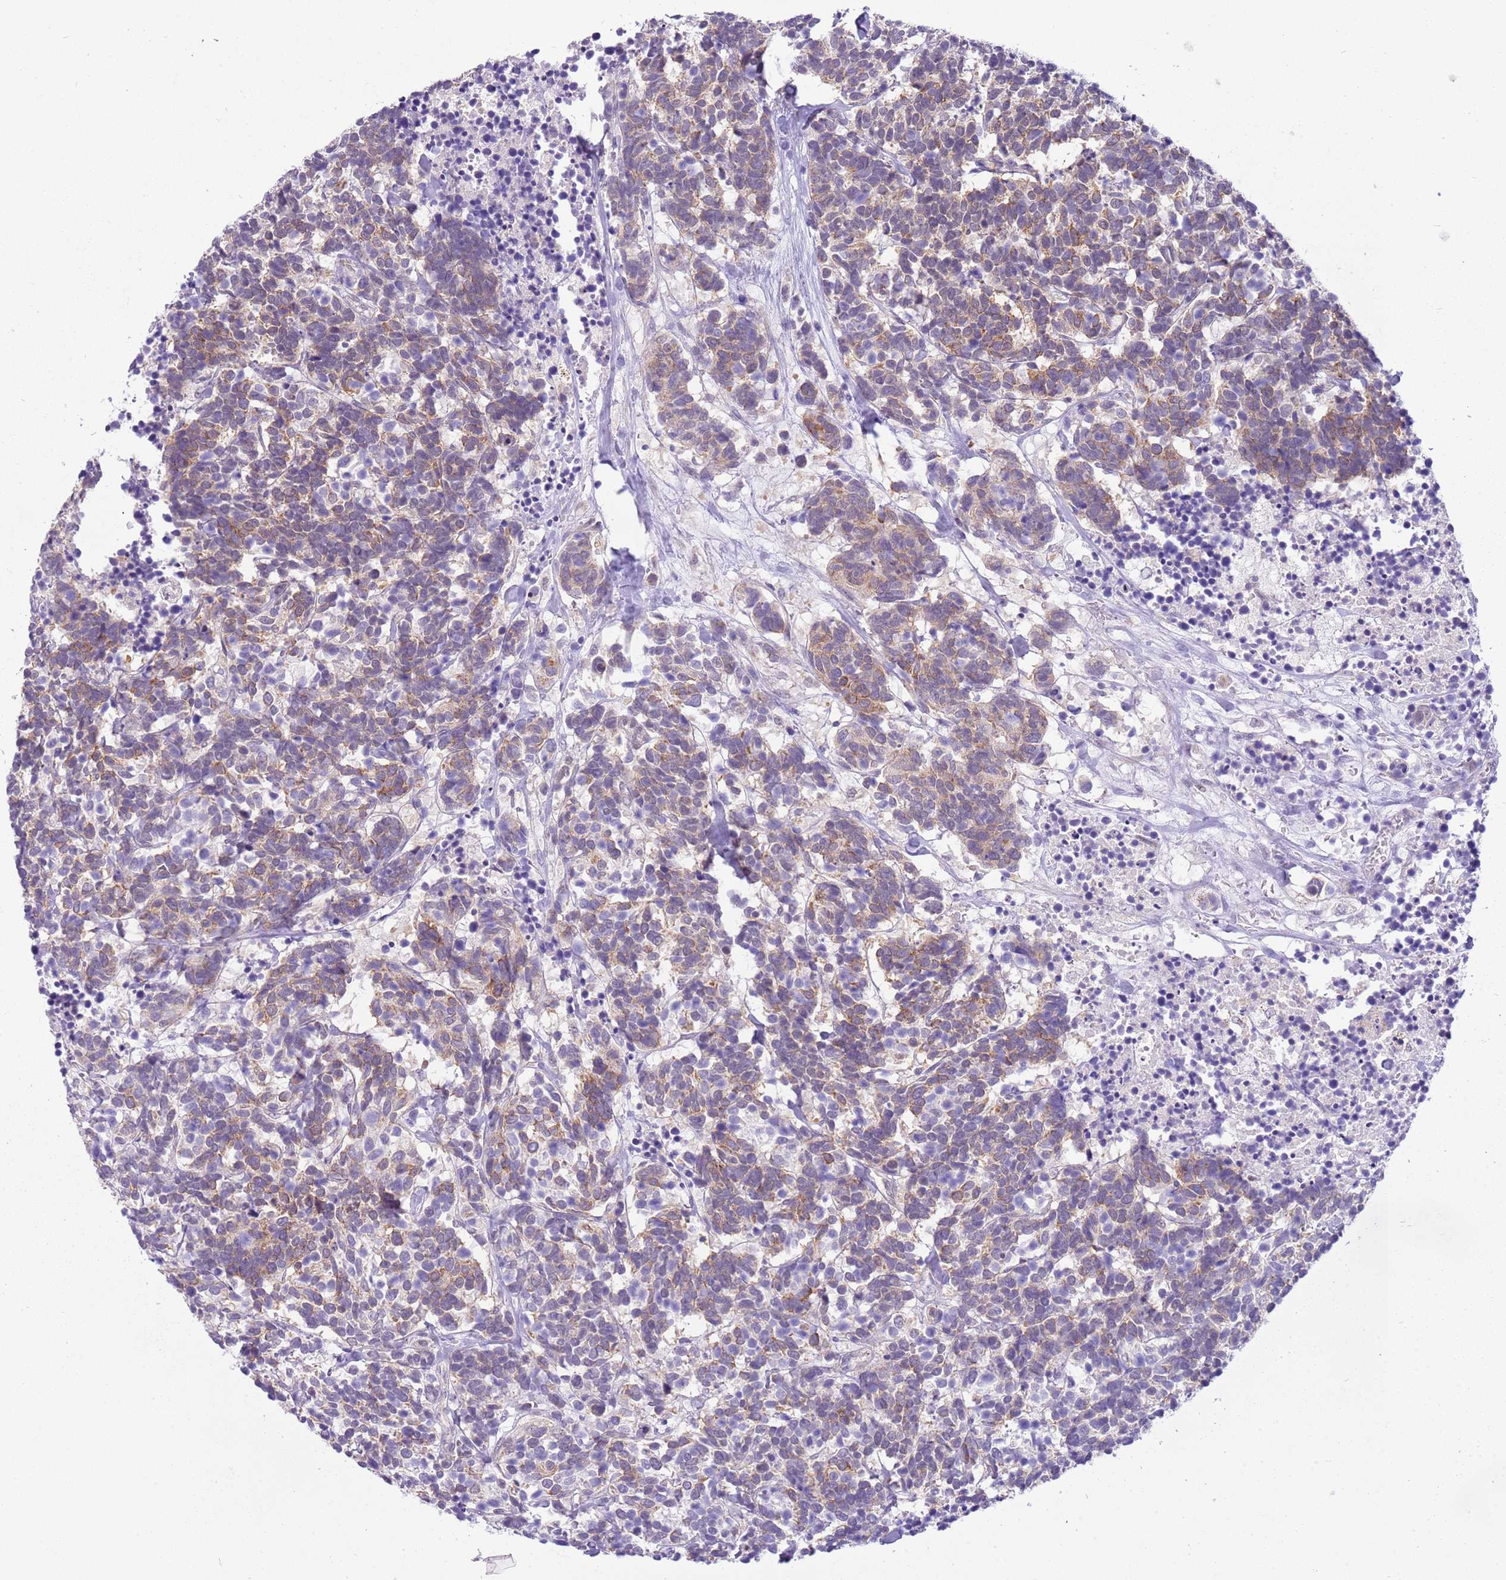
{"staining": {"intensity": "weak", "quantity": ">75%", "location": "cytoplasmic/membranous"}, "tissue": "carcinoid", "cell_type": "Tumor cells", "image_type": "cancer", "snomed": [{"axis": "morphology", "description": "Carcinoma, NOS"}, {"axis": "morphology", "description": "Carcinoid, malignant, NOS"}, {"axis": "topography", "description": "Urinary bladder"}], "caption": "Immunohistochemistry (IHC) photomicrograph of neoplastic tissue: human carcinoid (malignant) stained using immunohistochemistry demonstrates low levels of weak protein expression localized specifically in the cytoplasmic/membranous of tumor cells, appearing as a cytoplasmic/membranous brown color.", "gene": "FAM120C", "patient": {"sex": "male", "age": 57}}